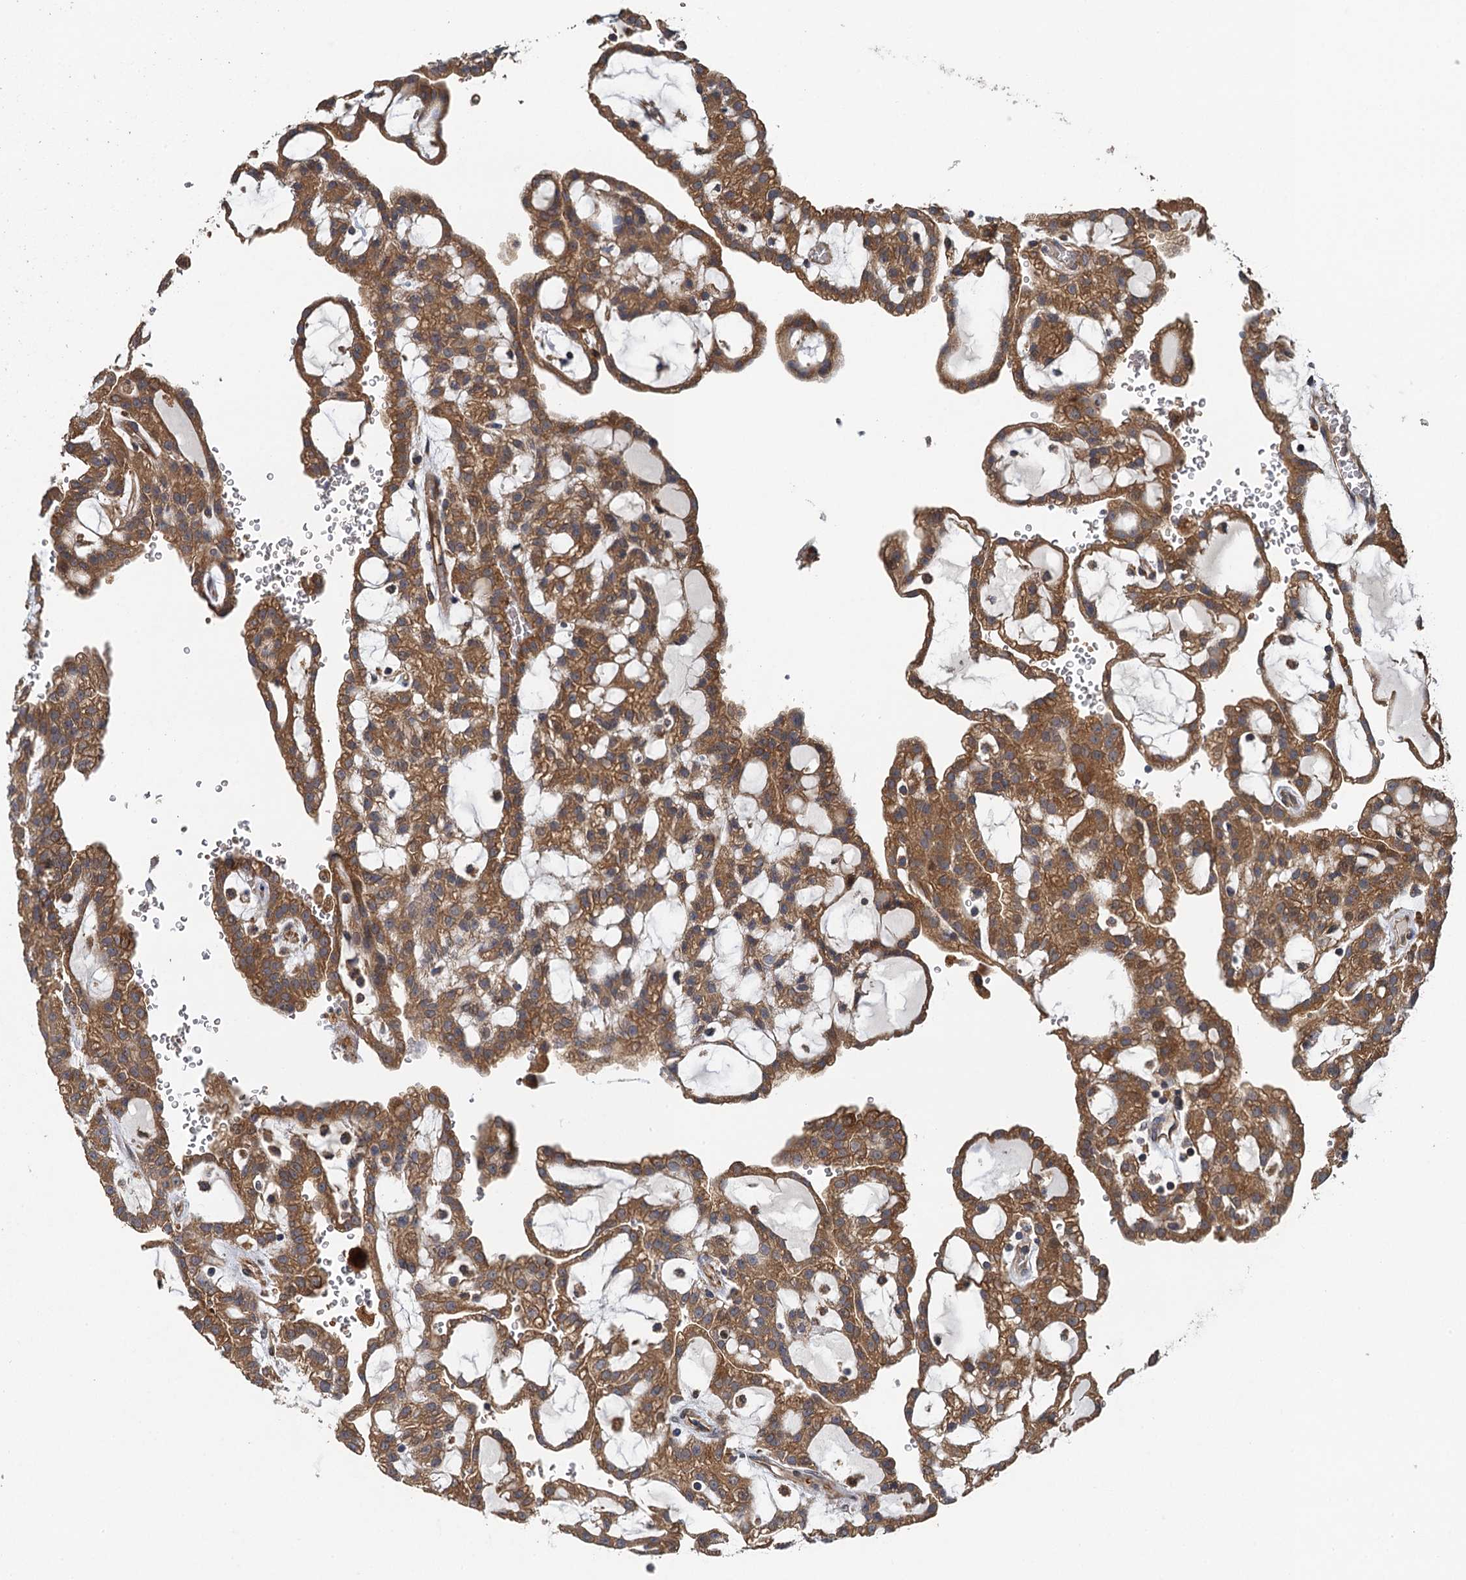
{"staining": {"intensity": "moderate", "quantity": ">75%", "location": "cytoplasmic/membranous"}, "tissue": "renal cancer", "cell_type": "Tumor cells", "image_type": "cancer", "snomed": [{"axis": "morphology", "description": "Adenocarcinoma, NOS"}, {"axis": "topography", "description": "Kidney"}], "caption": "A brown stain shows moderate cytoplasmic/membranous staining of a protein in renal cancer tumor cells. The protein of interest is shown in brown color, while the nuclei are stained blue.", "gene": "RSAD2", "patient": {"sex": "male", "age": 63}}